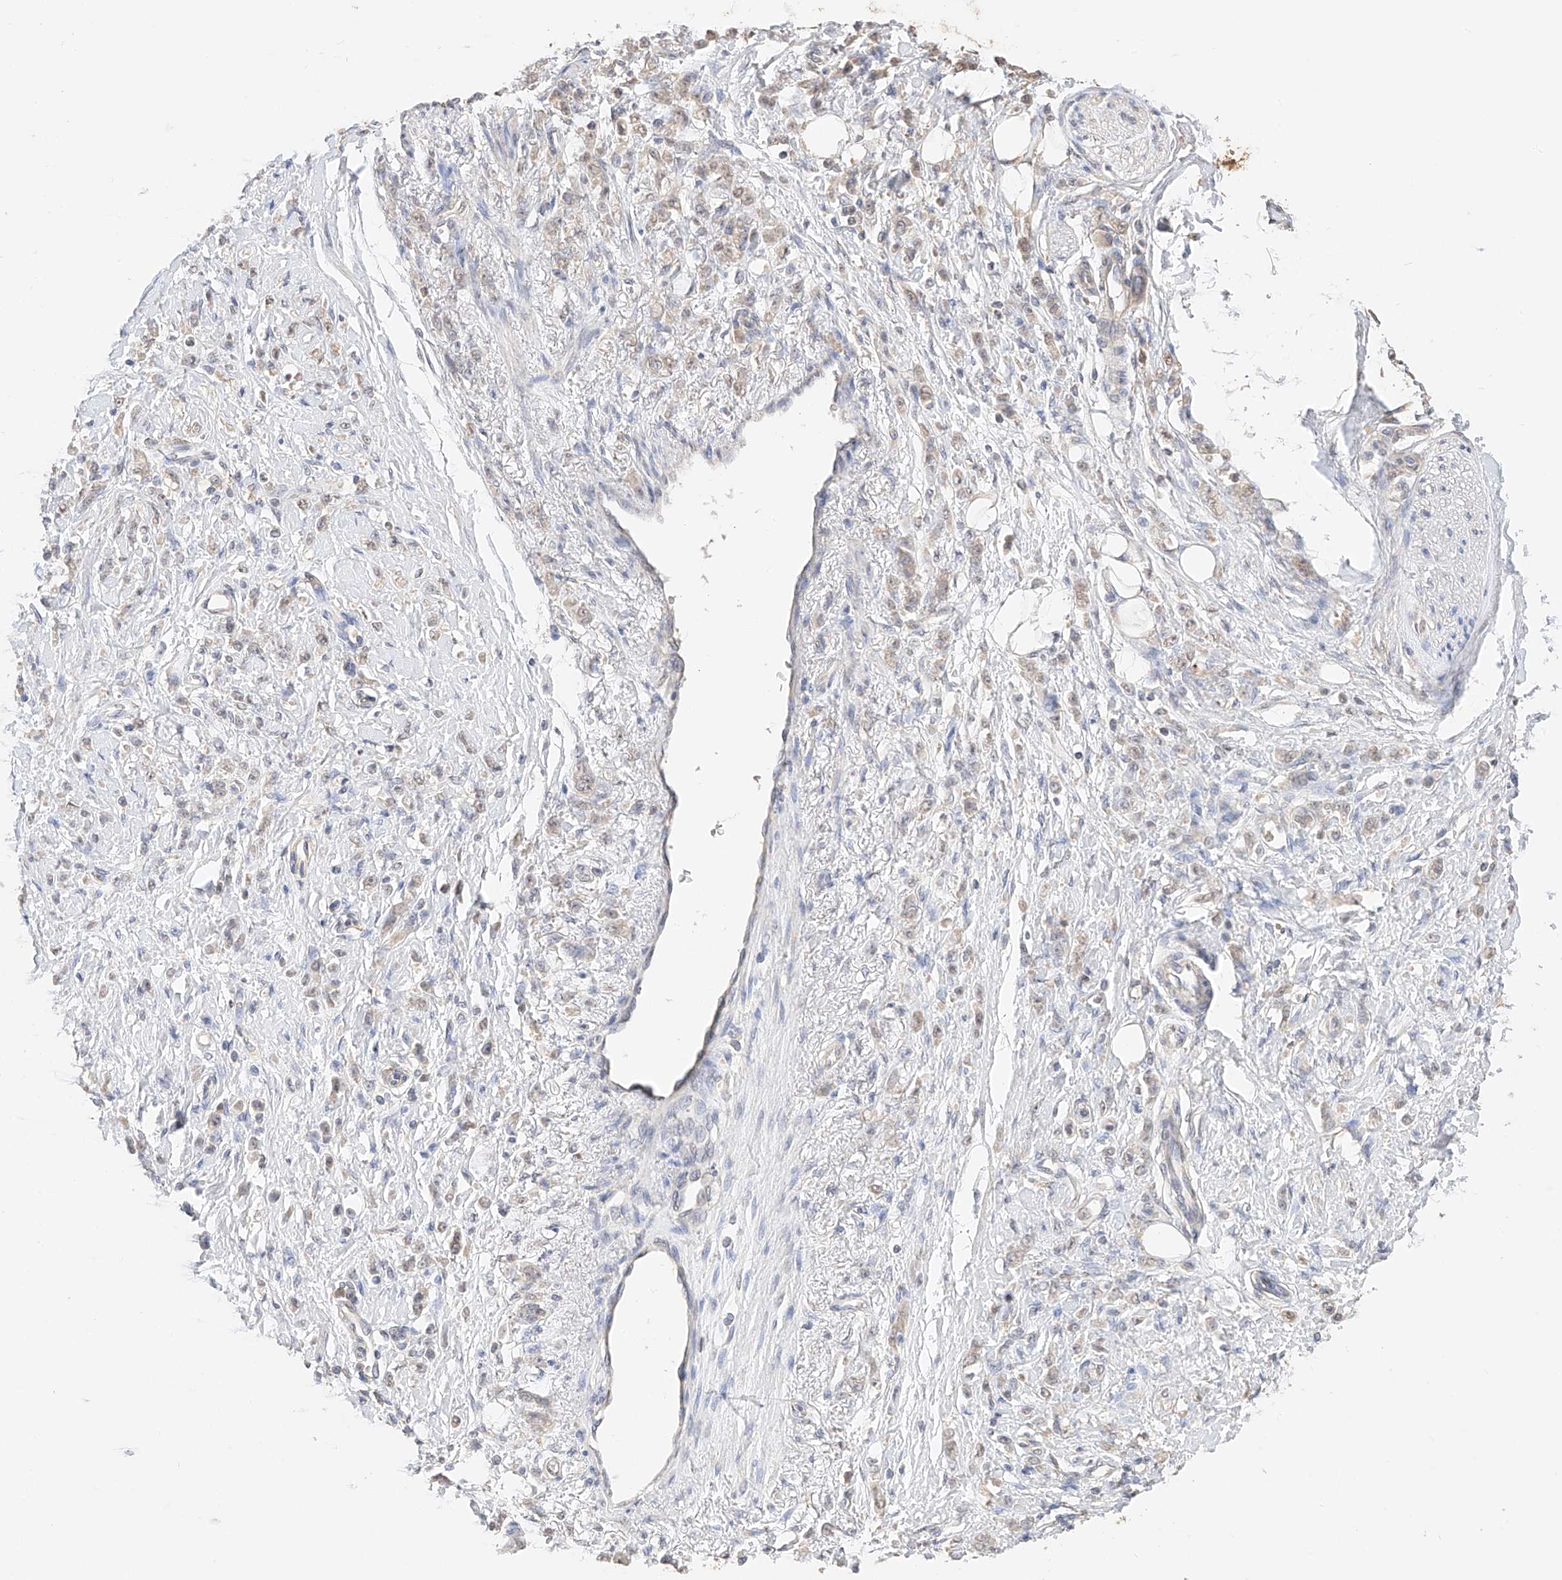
{"staining": {"intensity": "weak", "quantity": "<25%", "location": "cytoplasmic/membranous,nuclear"}, "tissue": "stomach cancer", "cell_type": "Tumor cells", "image_type": "cancer", "snomed": [{"axis": "morphology", "description": "Normal tissue, NOS"}, {"axis": "morphology", "description": "Adenocarcinoma, NOS"}, {"axis": "topography", "description": "Stomach"}], "caption": "Histopathology image shows no significant protein staining in tumor cells of stomach cancer (adenocarcinoma).", "gene": "IL22RA2", "patient": {"sex": "male", "age": 82}}